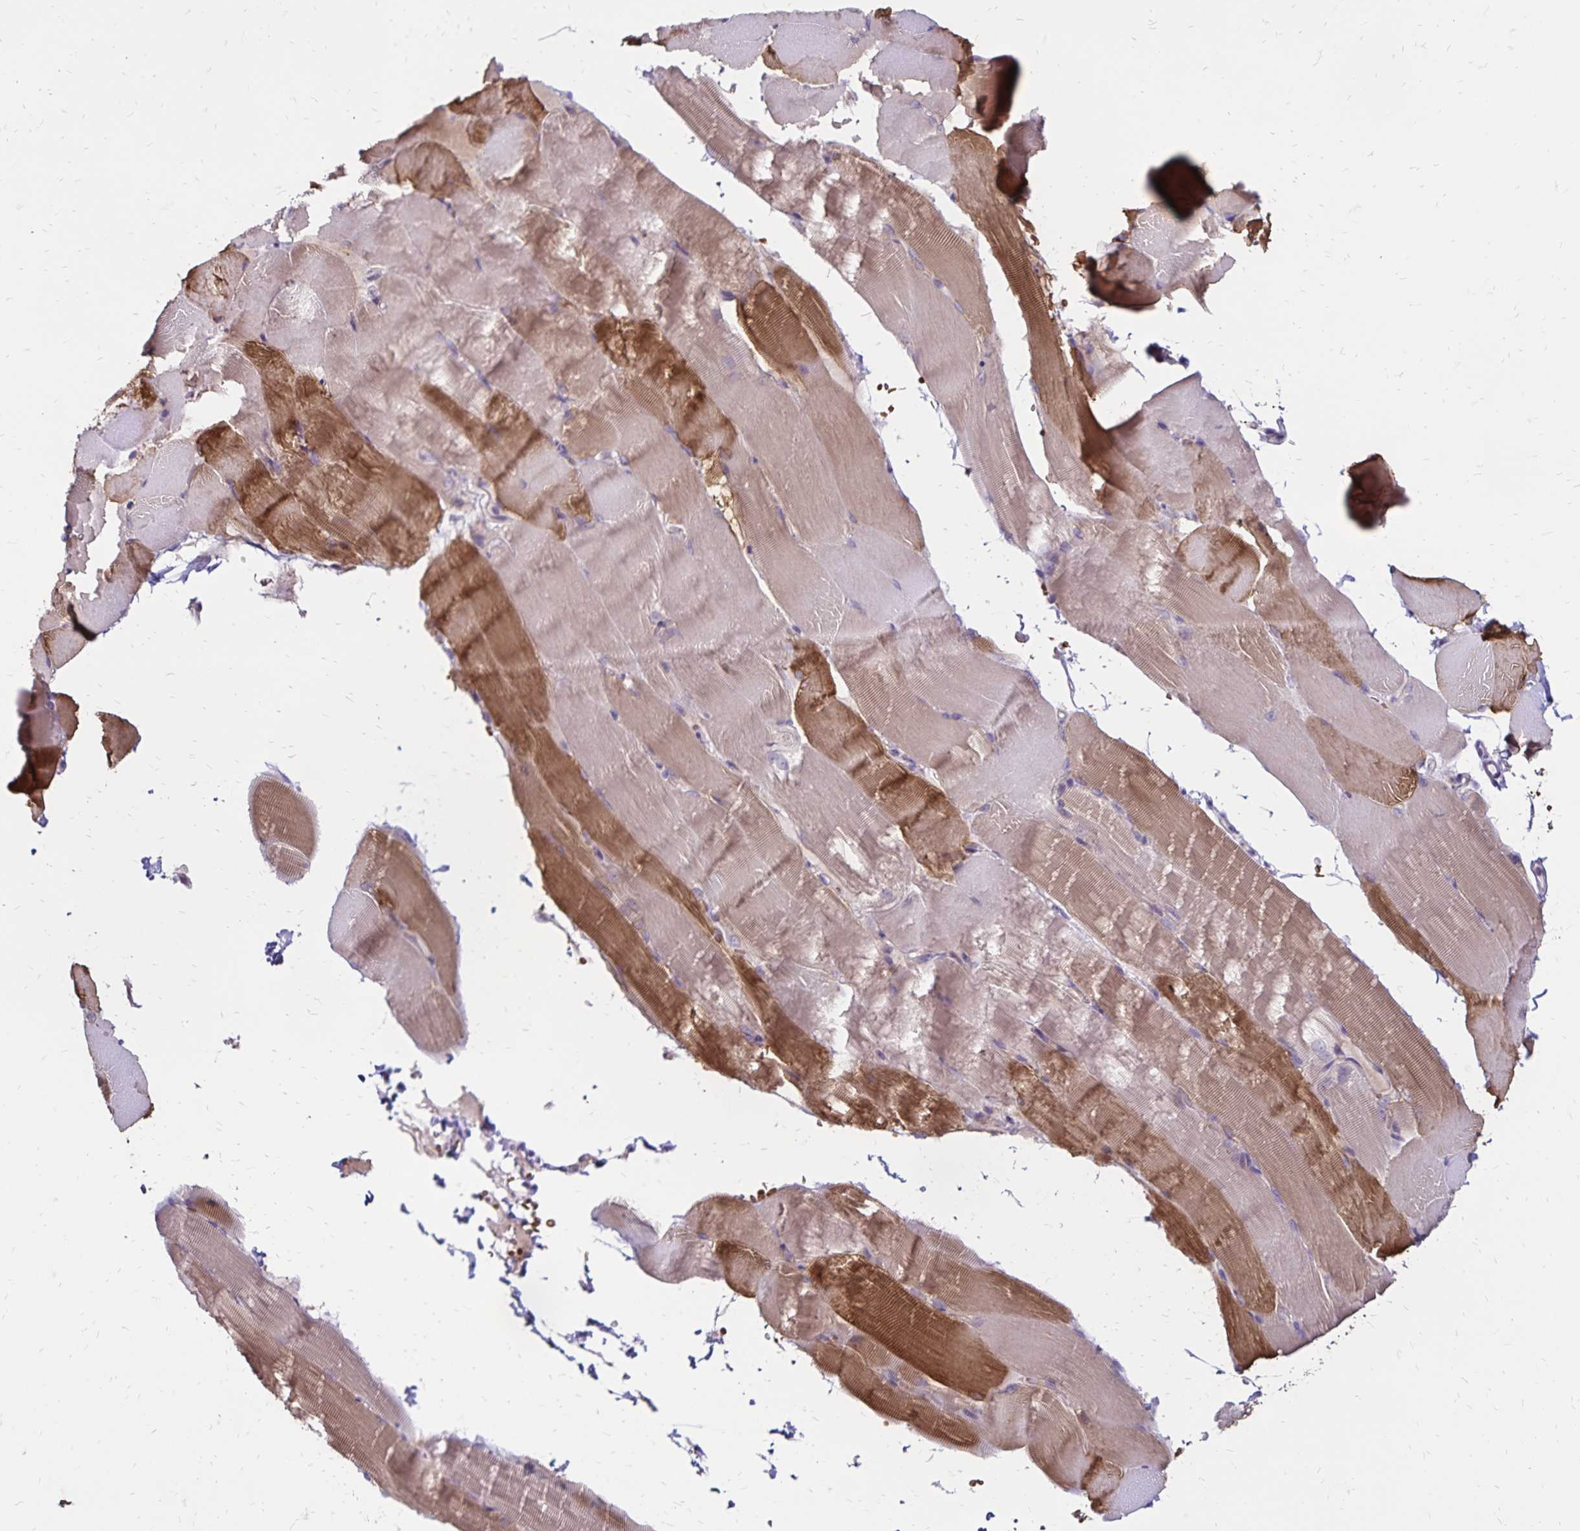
{"staining": {"intensity": "strong", "quantity": "<25%", "location": "cytoplasmic/membranous"}, "tissue": "skeletal muscle", "cell_type": "Myocytes", "image_type": "normal", "snomed": [{"axis": "morphology", "description": "Normal tissue, NOS"}, {"axis": "topography", "description": "Skeletal muscle"}], "caption": "An image showing strong cytoplasmic/membranous expression in about <25% of myocytes in normal skeletal muscle, as visualized by brown immunohistochemical staining.", "gene": "FSD1", "patient": {"sex": "female", "age": 37}}